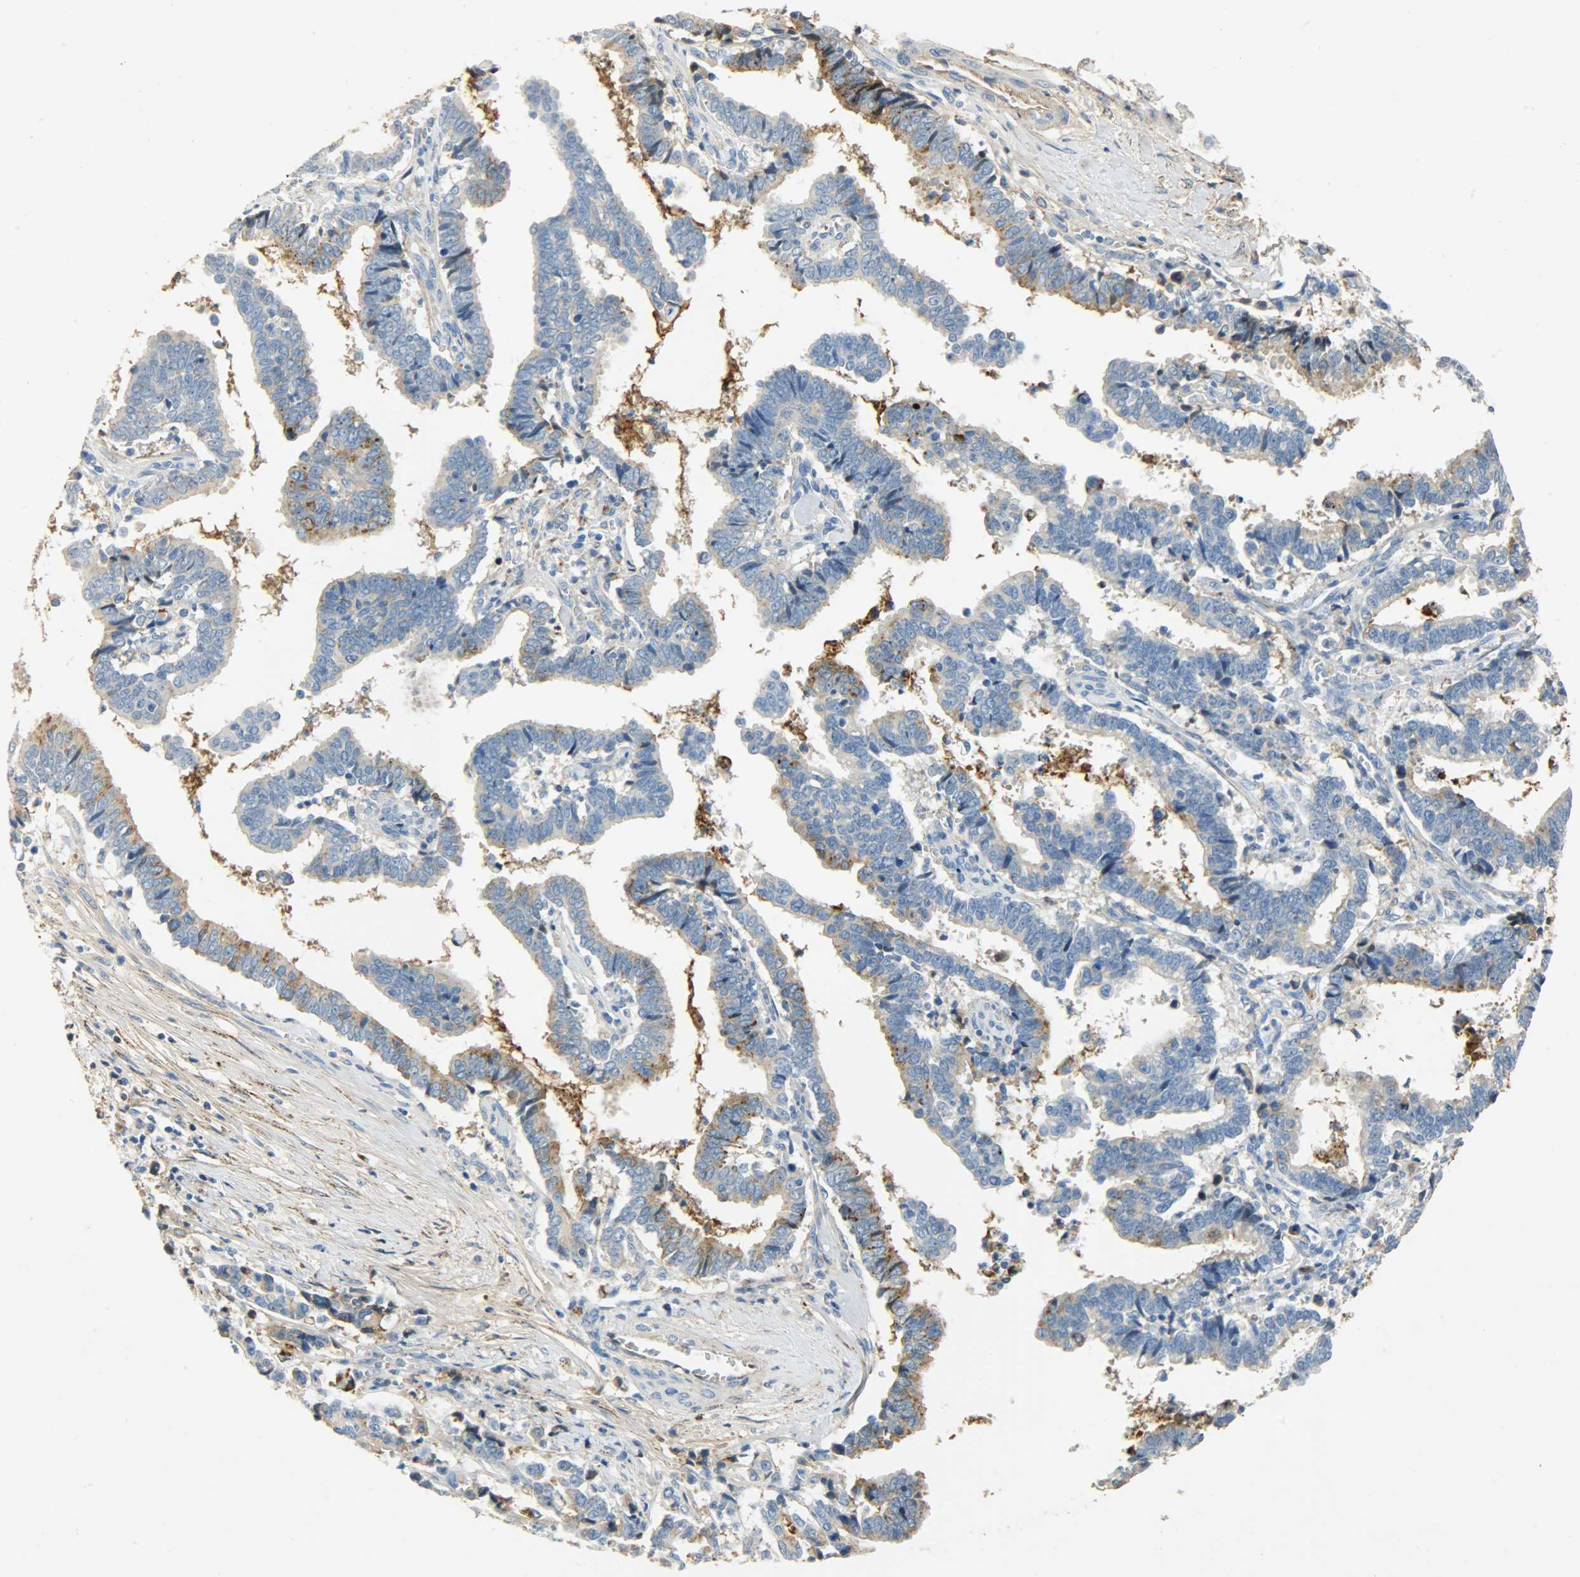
{"staining": {"intensity": "moderate", "quantity": "25%-75%", "location": "cytoplasmic/membranous"}, "tissue": "liver cancer", "cell_type": "Tumor cells", "image_type": "cancer", "snomed": [{"axis": "morphology", "description": "Cholangiocarcinoma"}, {"axis": "topography", "description": "Liver"}], "caption": "Immunohistochemistry (IHC) (DAB) staining of human liver cancer (cholangiocarcinoma) exhibits moderate cytoplasmic/membranous protein expression in about 25%-75% of tumor cells.", "gene": "CRP", "patient": {"sex": "male", "age": 57}}